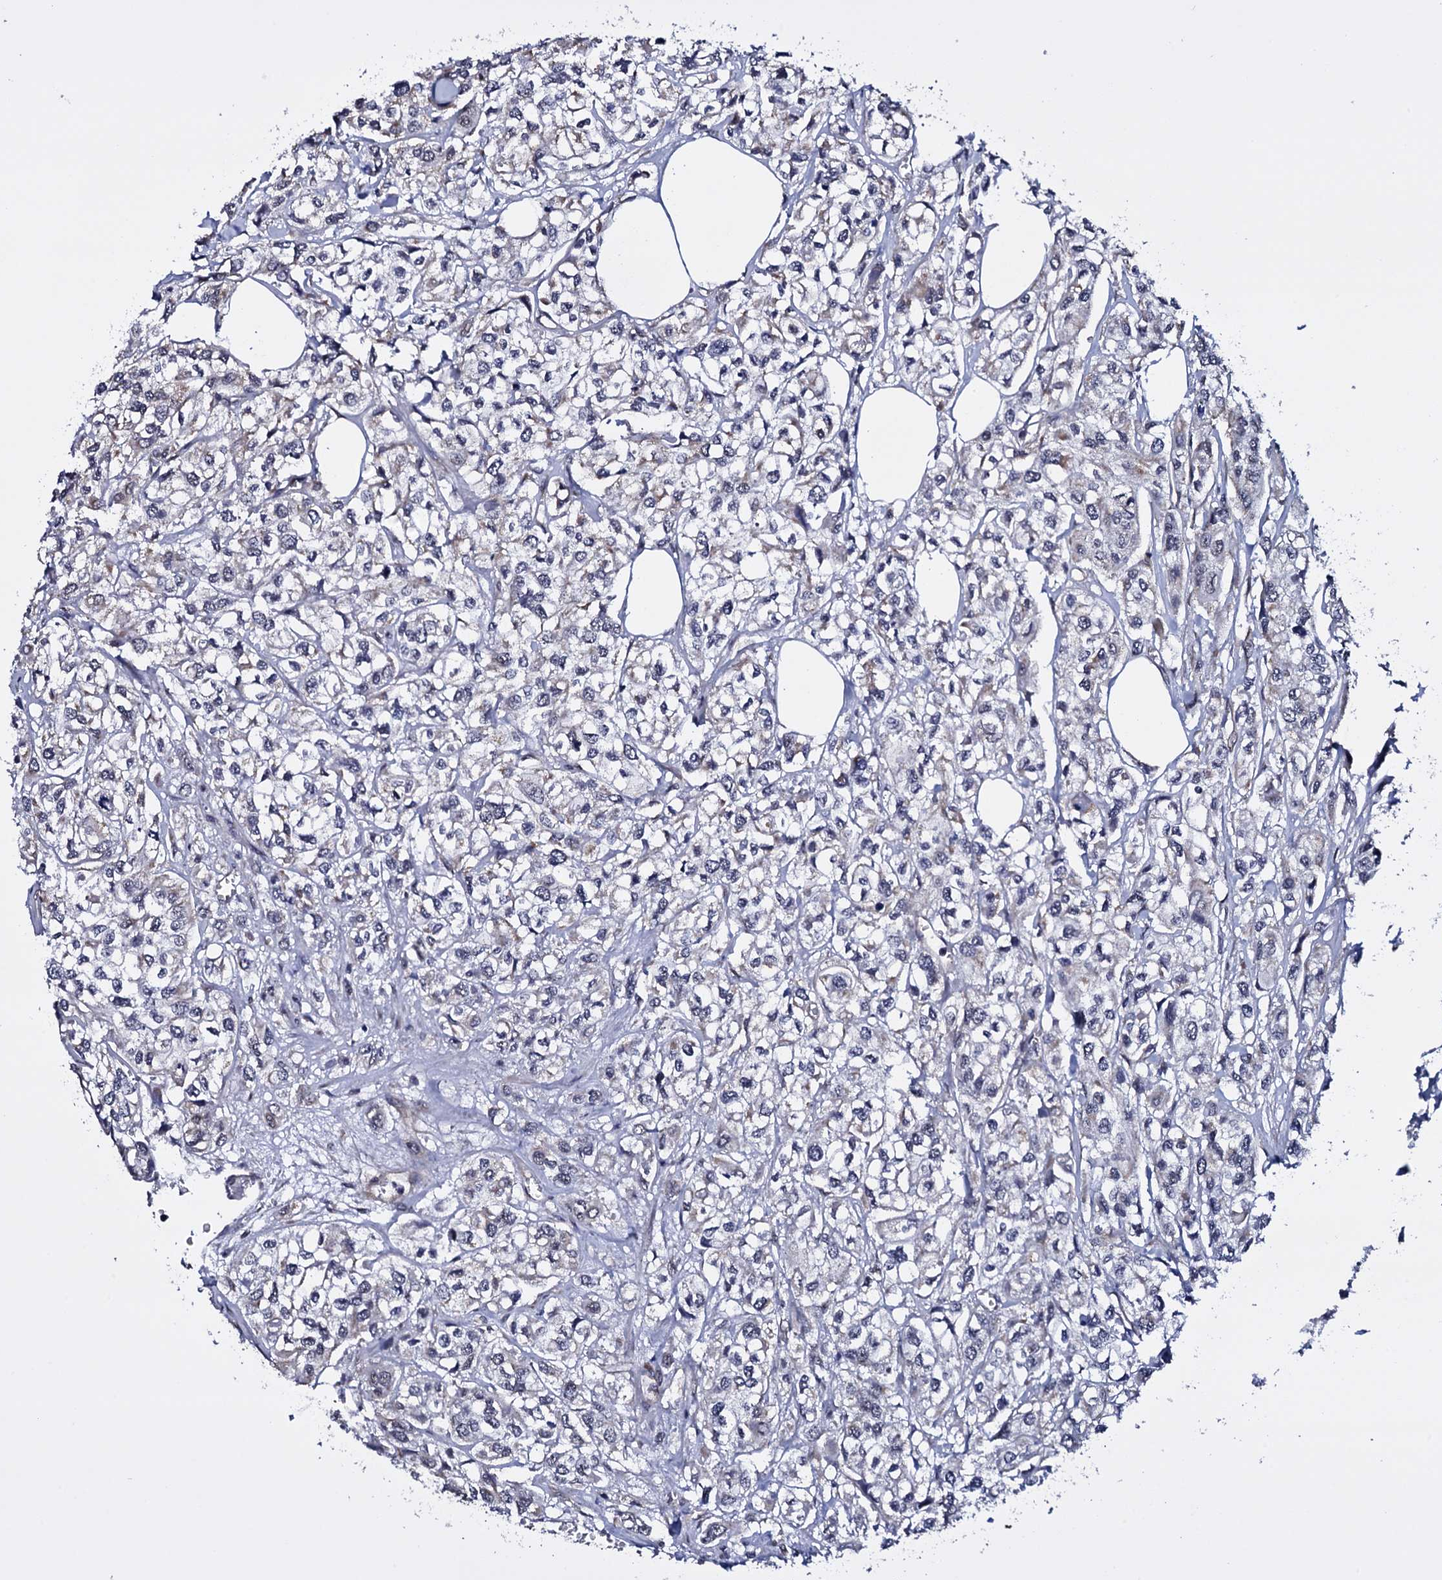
{"staining": {"intensity": "negative", "quantity": "none", "location": "none"}, "tissue": "urothelial cancer", "cell_type": "Tumor cells", "image_type": "cancer", "snomed": [{"axis": "morphology", "description": "Urothelial carcinoma, High grade"}, {"axis": "topography", "description": "Urinary bladder"}], "caption": "Immunohistochemical staining of urothelial cancer shows no significant positivity in tumor cells. The staining is performed using DAB (3,3'-diaminobenzidine) brown chromogen with nuclei counter-stained in using hematoxylin.", "gene": "GAREM1", "patient": {"sex": "male", "age": 67}}